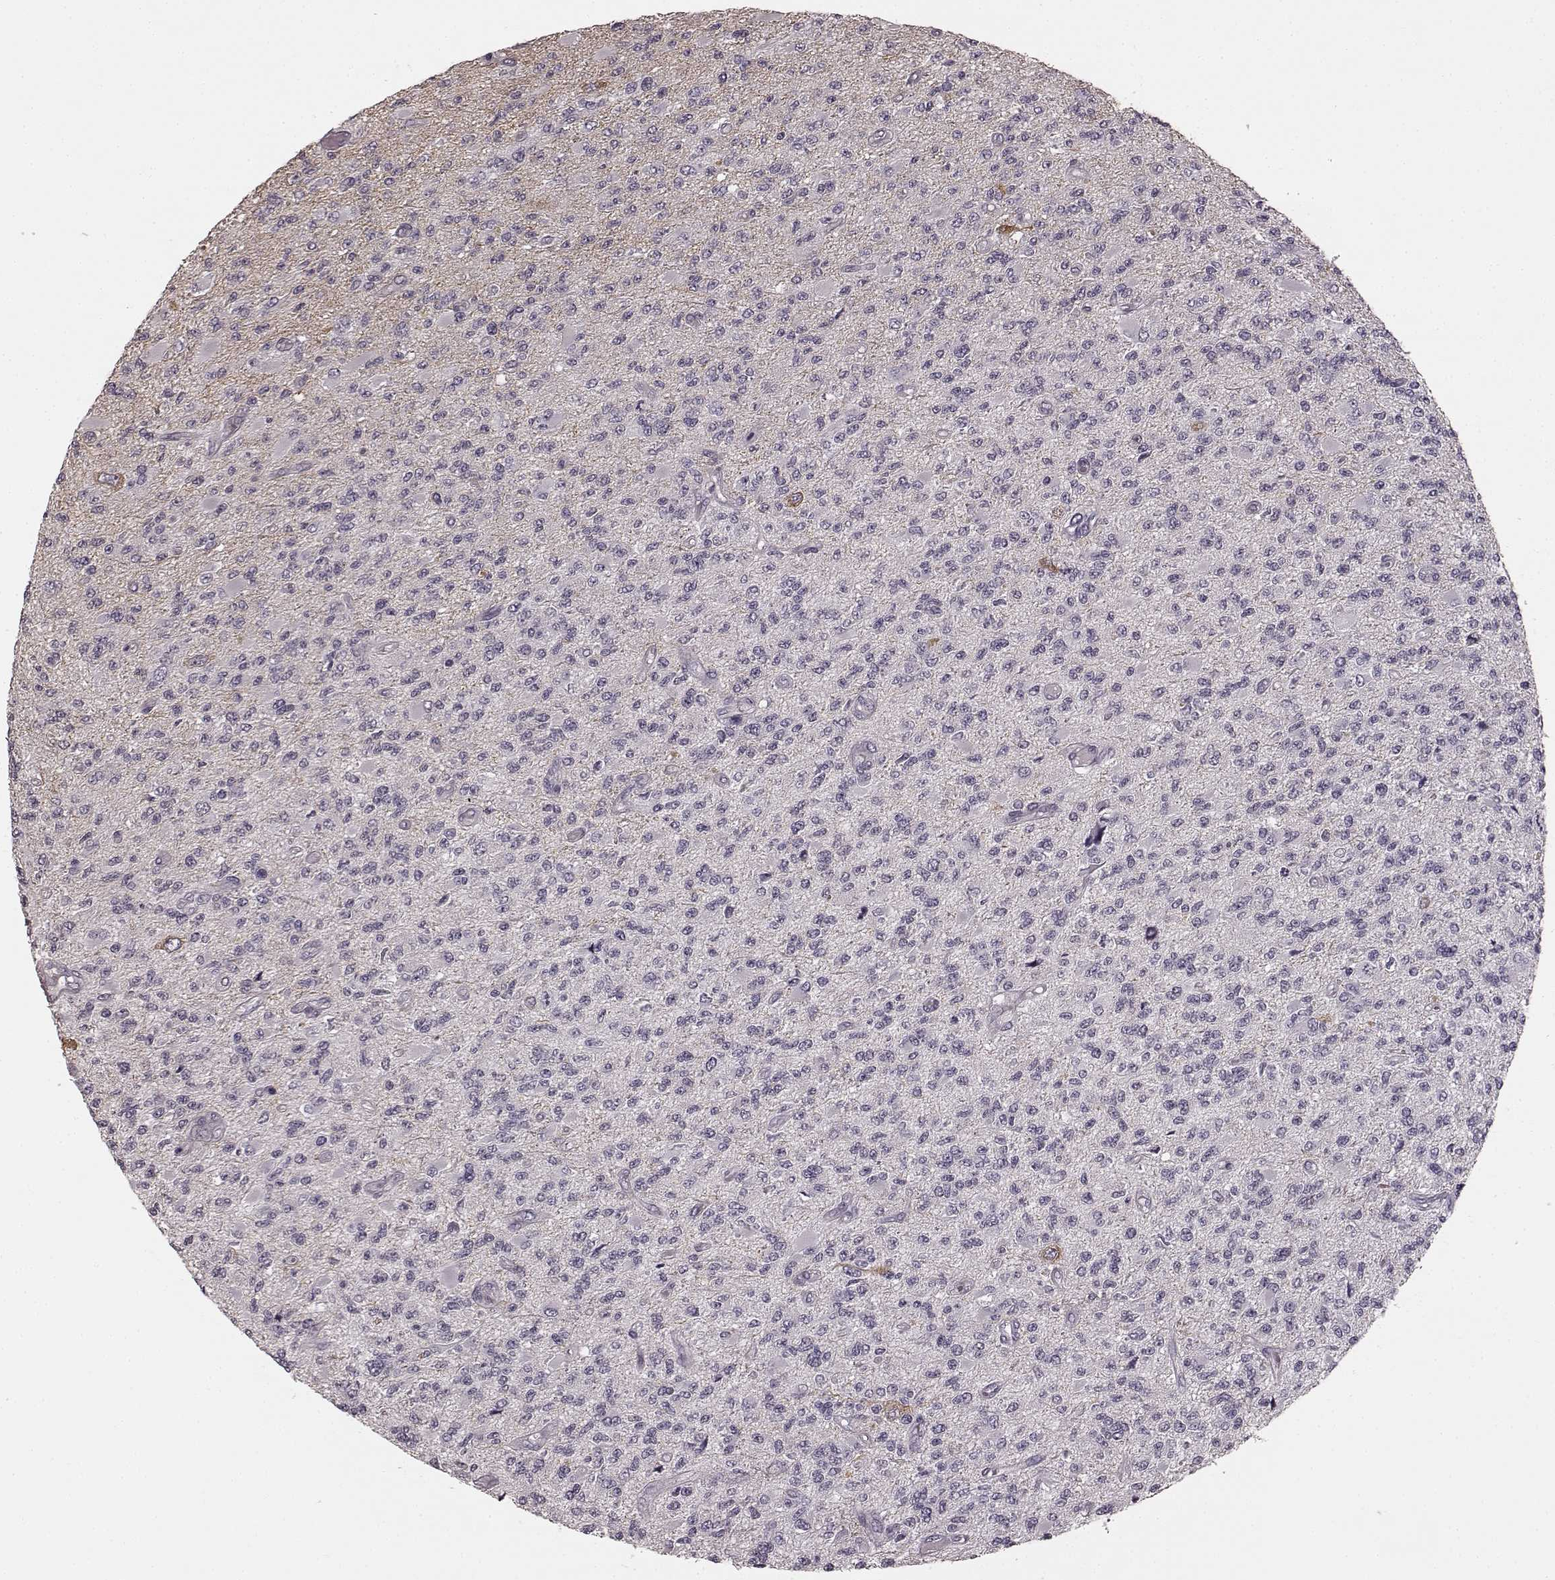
{"staining": {"intensity": "negative", "quantity": "none", "location": "none"}, "tissue": "glioma", "cell_type": "Tumor cells", "image_type": "cancer", "snomed": [{"axis": "morphology", "description": "Glioma, malignant, High grade"}, {"axis": "topography", "description": "Brain"}], "caption": "A photomicrograph of human malignant high-grade glioma is negative for staining in tumor cells.", "gene": "PRKCE", "patient": {"sex": "female", "age": 63}}